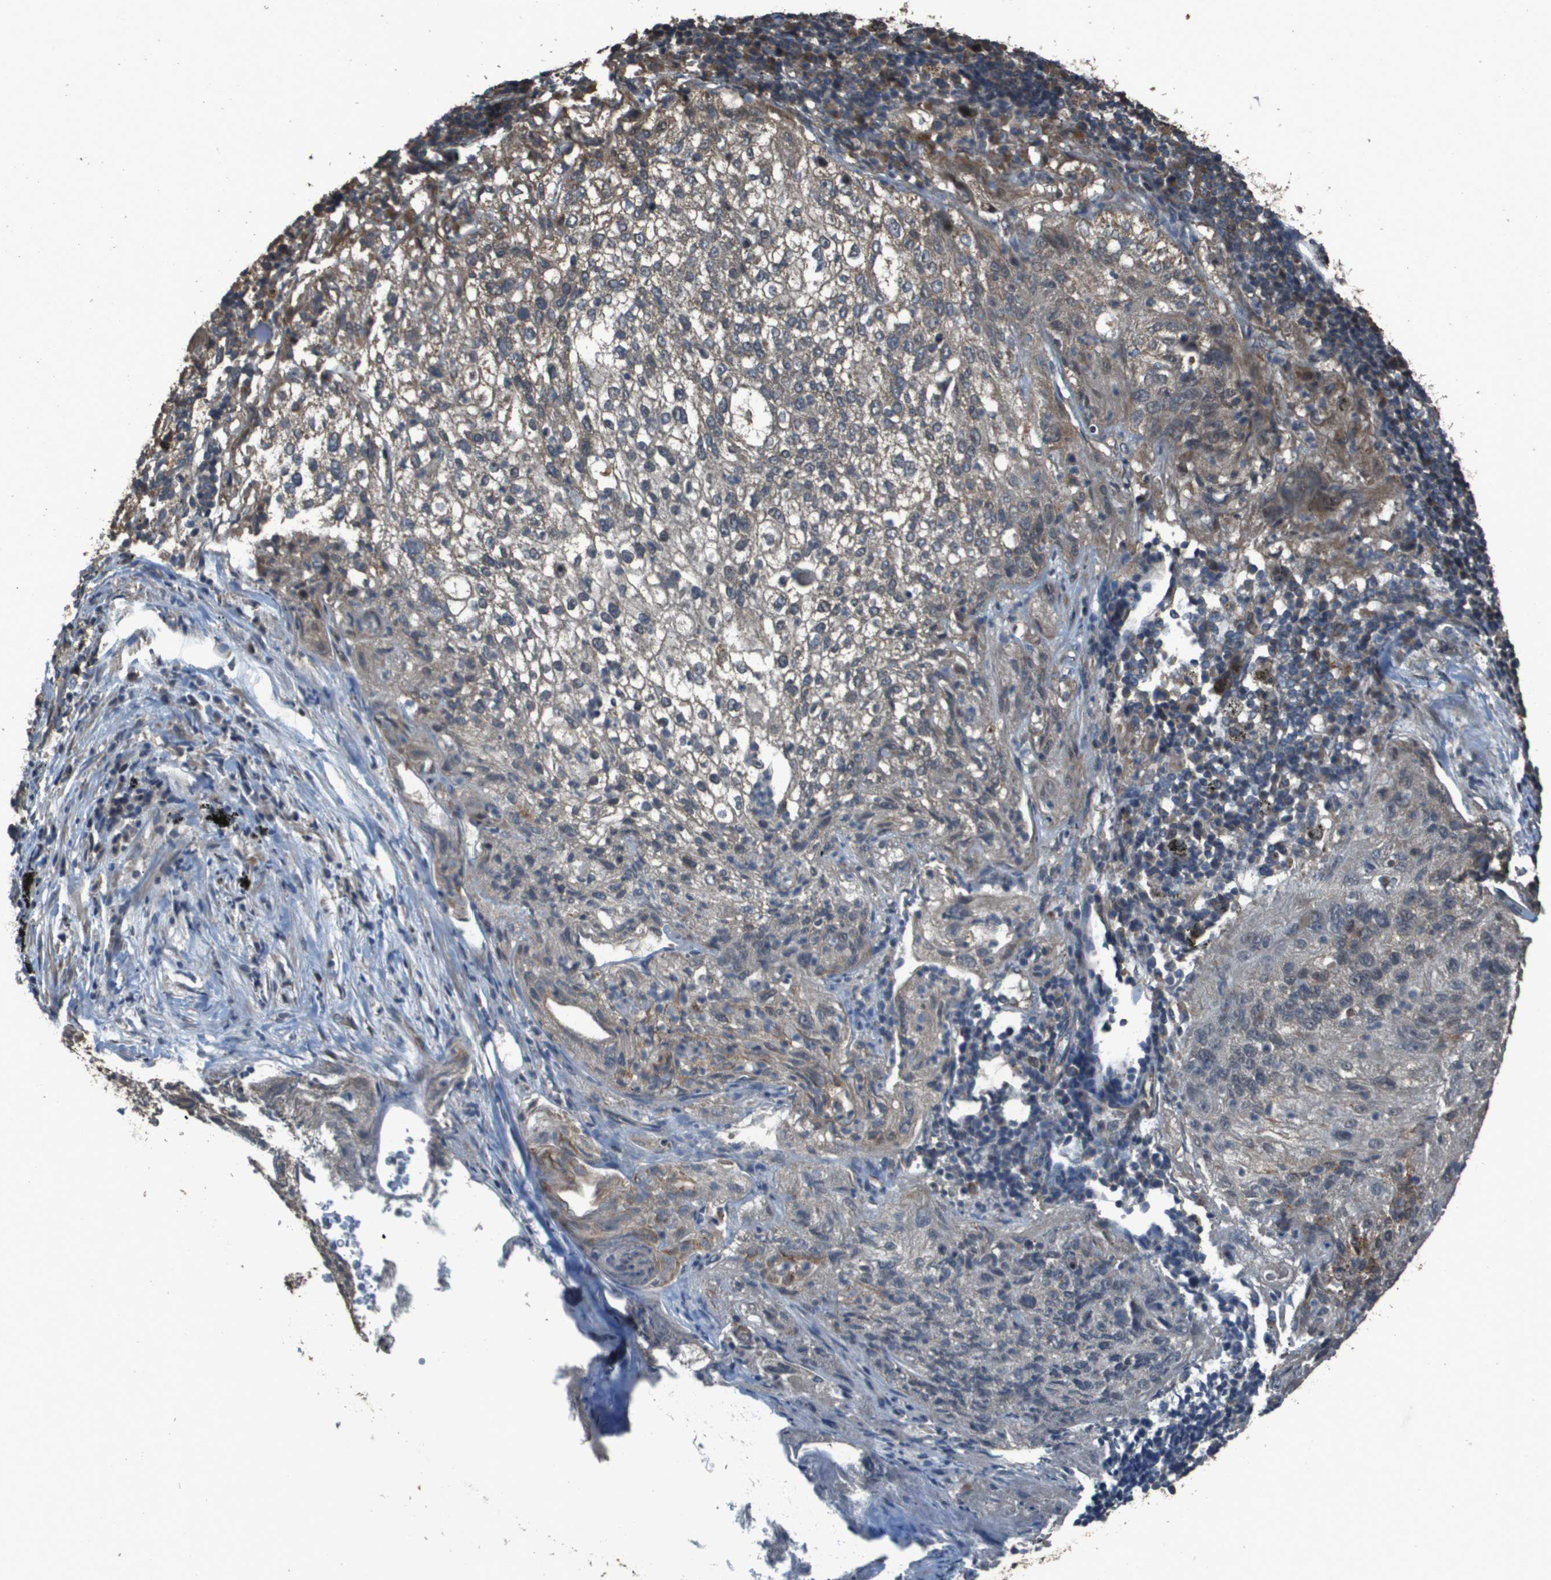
{"staining": {"intensity": "moderate", "quantity": "25%-75%", "location": "cytoplasmic/membranous"}, "tissue": "lung cancer", "cell_type": "Tumor cells", "image_type": "cancer", "snomed": [{"axis": "morphology", "description": "Inflammation, NOS"}, {"axis": "morphology", "description": "Squamous cell carcinoma, NOS"}, {"axis": "topography", "description": "Lymph node"}, {"axis": "topography", "description": "Soft tissue"}, {"axis": "topography", "description": "Lung"}], "caption": "Protein expression analysis of human lung squamous cell carcinoma reveals moderate cytoplasmic/membranous positivity in approximately 25%-75% of tumor cells.", "gene": "FIG4", "patient": {"sex": "male", "age": 66}}